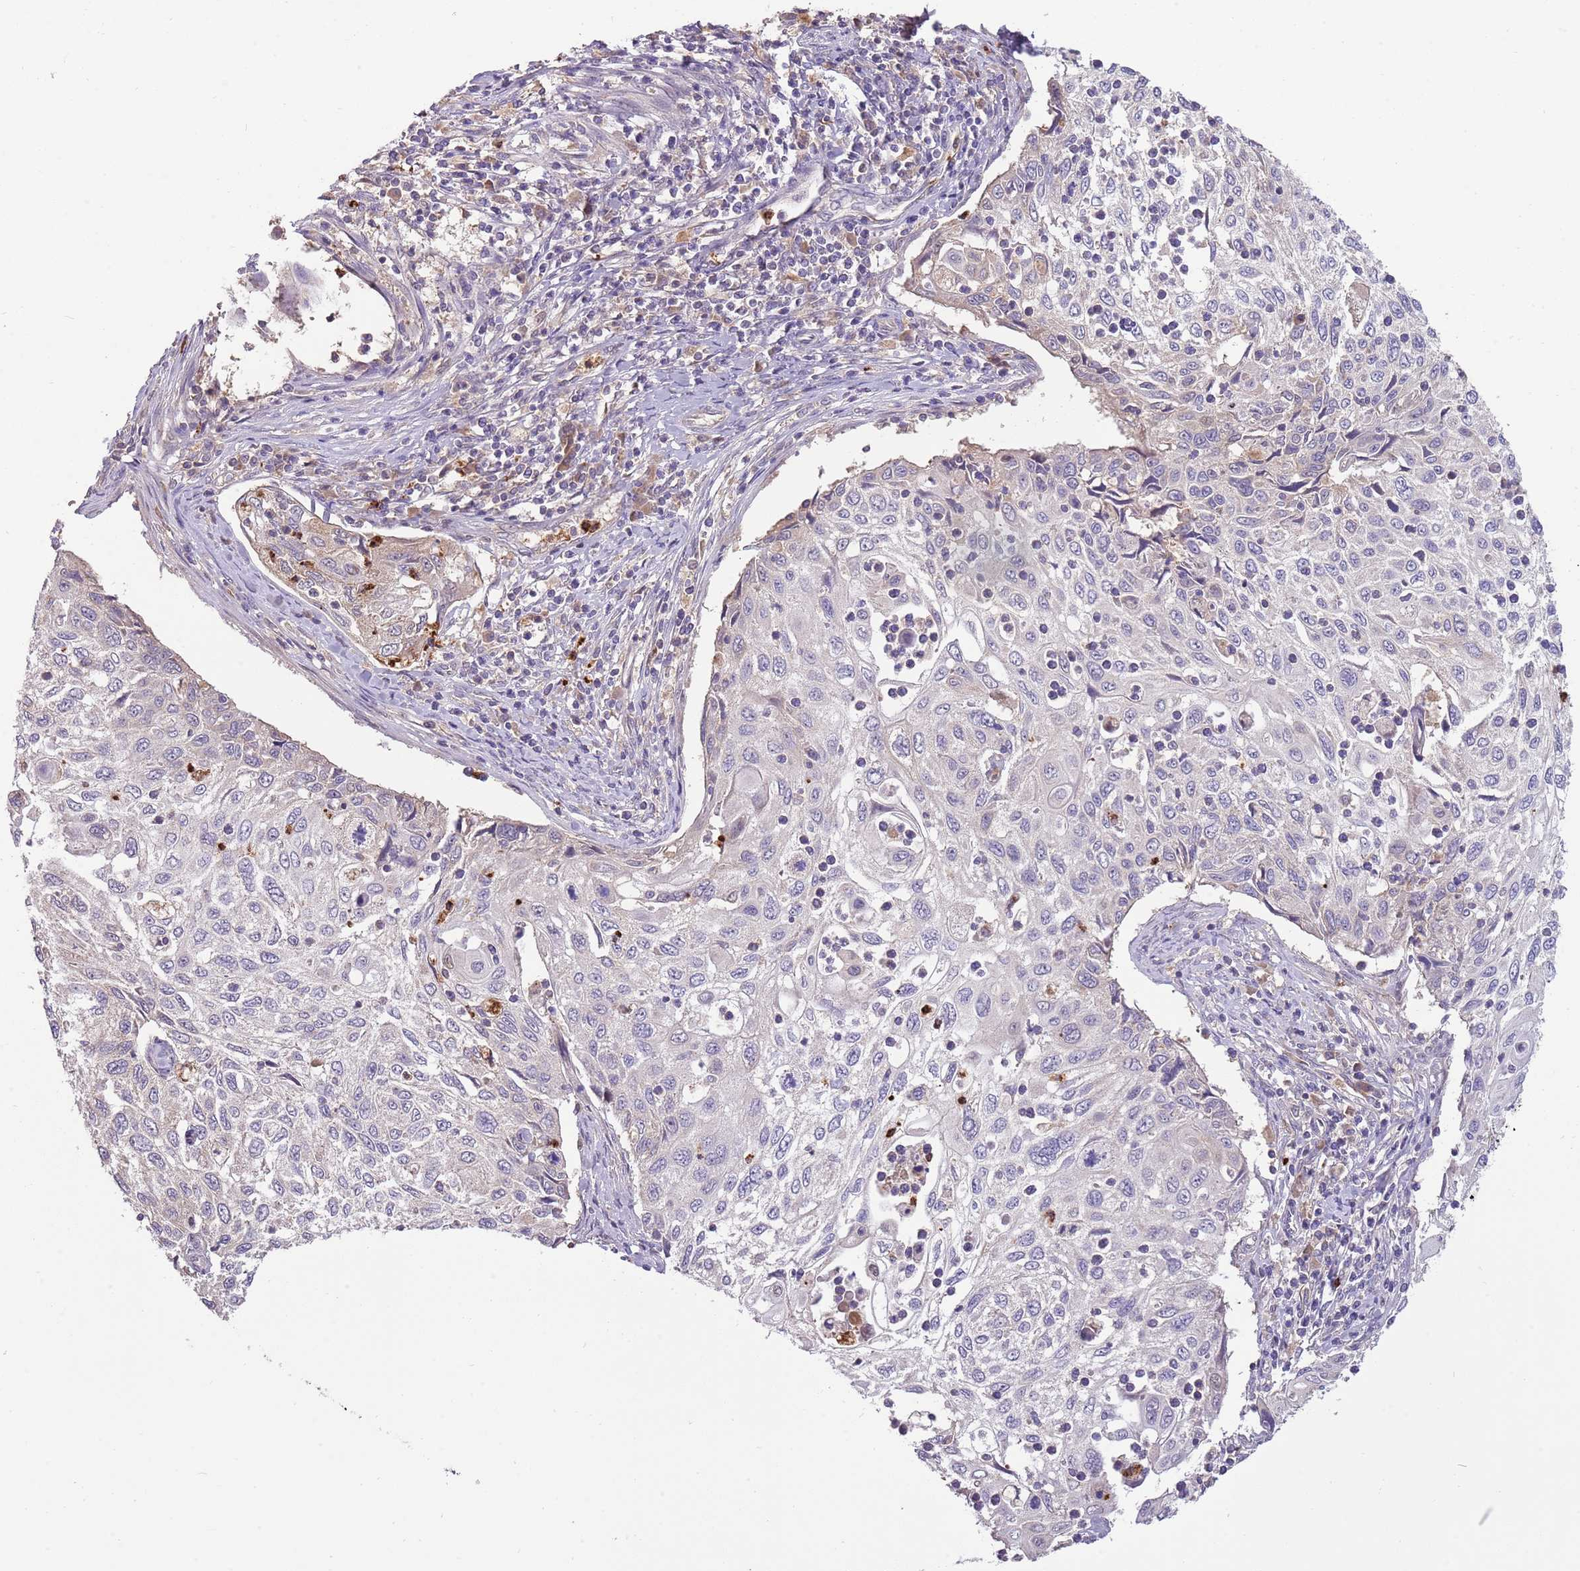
{"staining": {"intensity": "negative", "quantity": "none", "location": "none"}, "tissue": "cervical cancer", "cell_type": "Tumor cells", "image_type": "cancer", "snomed": [{"axis": "morphology", "description": "Squamous cell carcinoma, NOS"}, {"axis": "topography", "description": "Cervix"}], "caption": "Immunohistochemical staining of squamous cell carcinoma (cervical) displays no significant expression in tumor cells. (Stains: DAB (3,3'-diaminobenzidine) immunohistochemistry with hematoxylin counter stain, Microscopy: brightfield microscopy at high magnification).", "gene": "NBPF6", "patient": {"sex": "female", "age": 70}}